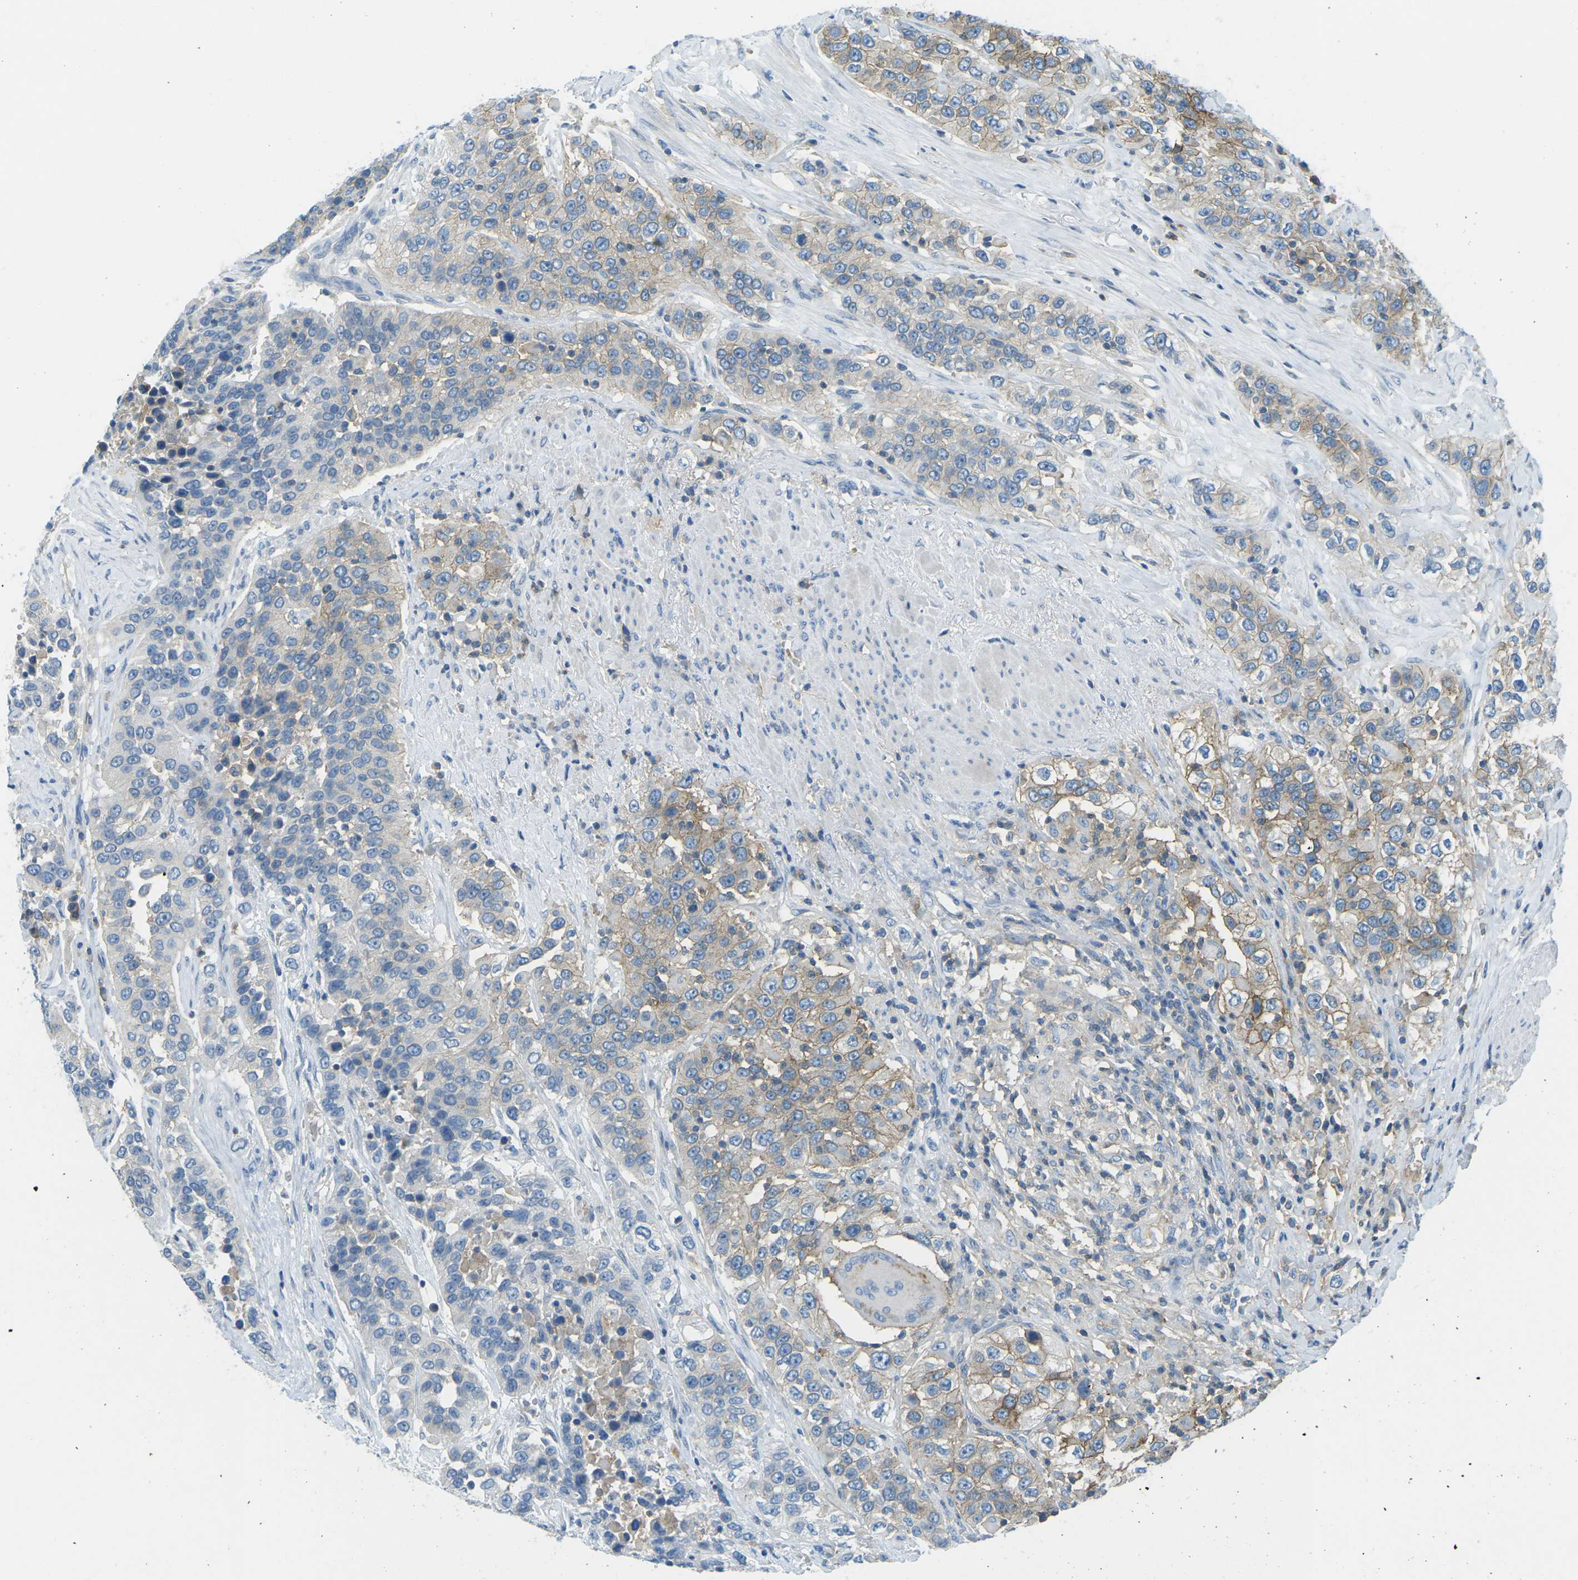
{"staining": {"intensity": "weak", "quantity": "25%-75%", "location": "cytoplasmic/membranous"}, "tissue": "urothelial cancer", "cell_type": "Tumor cells", "image_type": "cancer", "snomed": [{"axis": "morphology", "description": "Urothelial carcinoma, High grade"}, {"axis": "topography", "description": "Urinary bladder"}], "caption": "Brown immunohistochemical staining in human urothelial cancer displays weak cytoplasmic/membranous positivity in approximately 25%-75% of tumor cells. (IHC, brightfield microscopy, high magnification).", "gene": "CD47", "patient": {"sex": "female", "age": 80}}